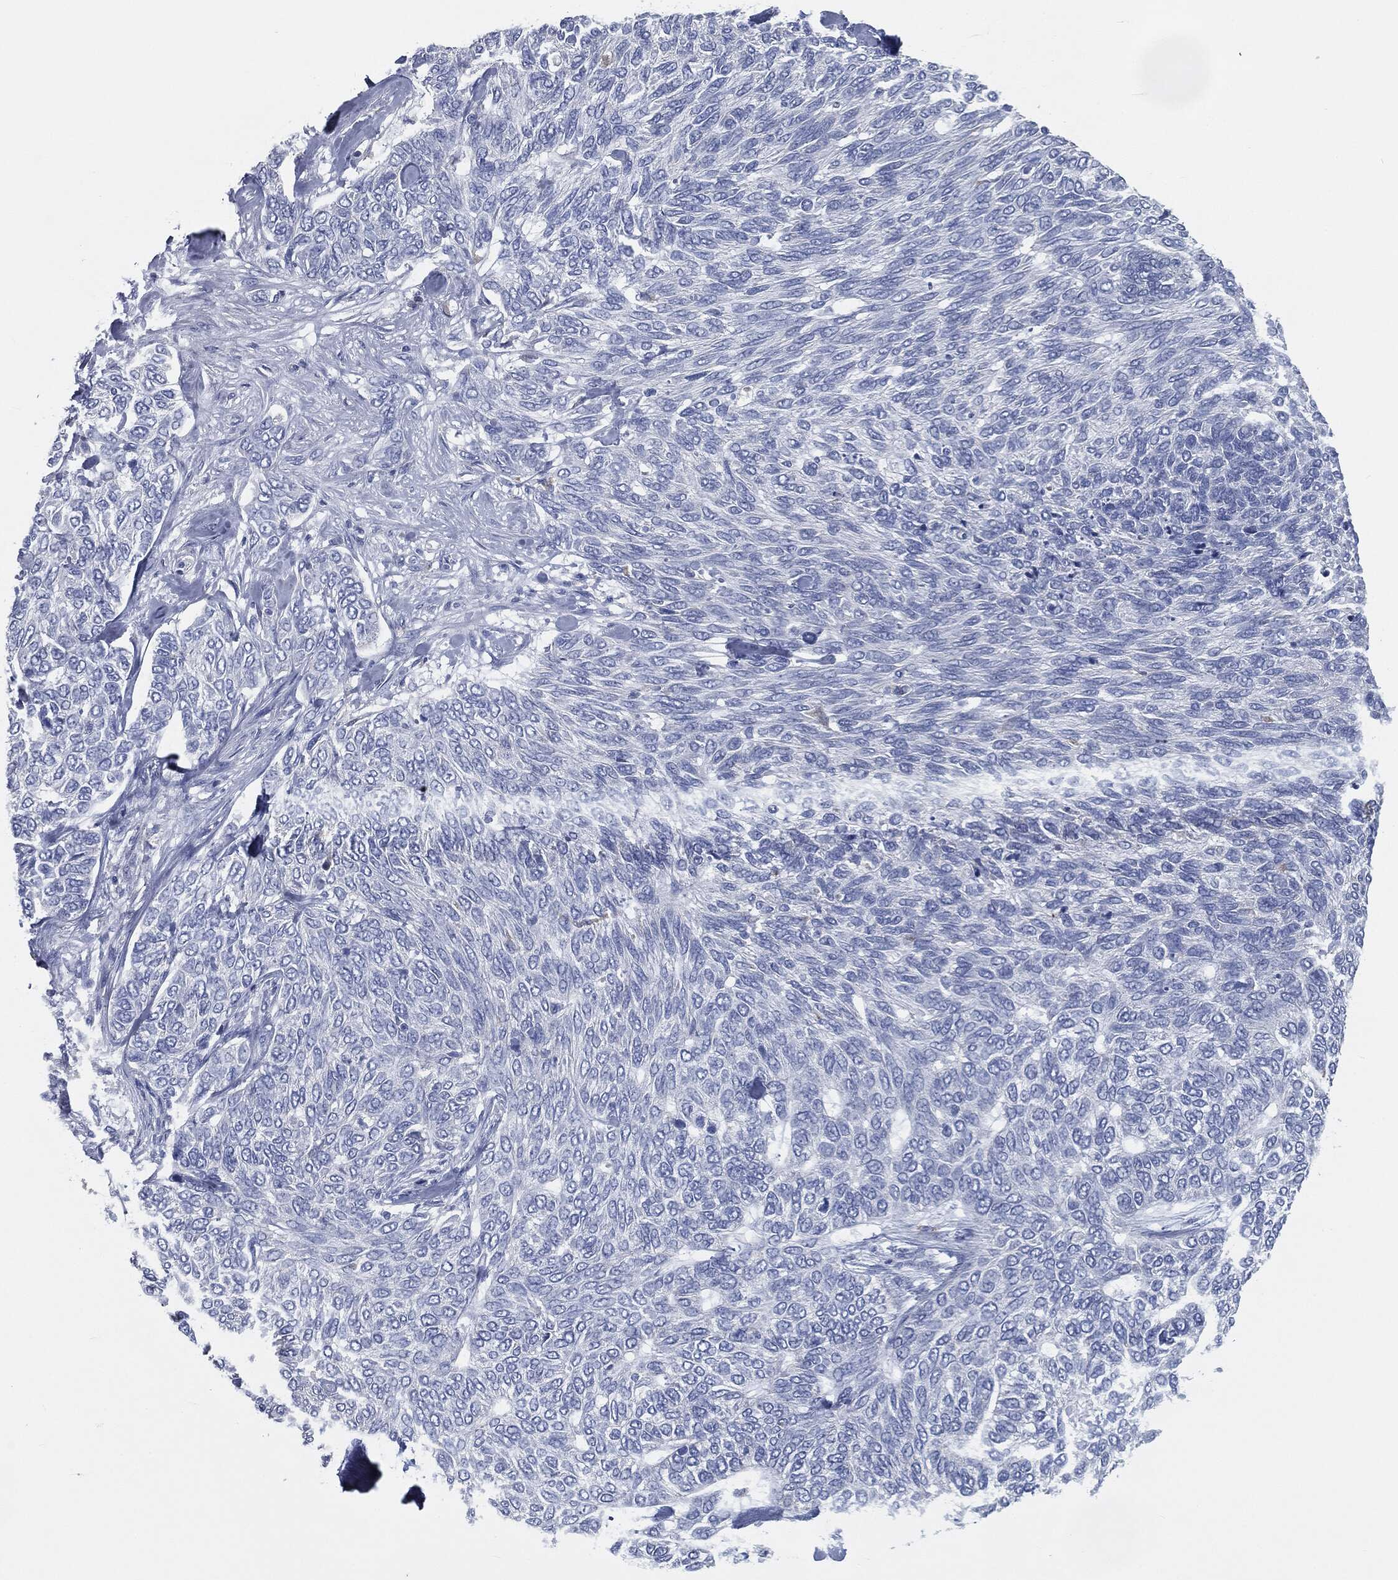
{"staining": {"intensity": "negative", "quantity": "none", "location": "none"}, "tissue": "skin cancer", "cell_type": "Tumor cells", "image_type": "cancer", "snomed": [{"axis": "morphology", "description": "Basal cell carcinoma"}, {"axis": "topography", "description": "Skin"}], "caption": "Tumor cells show no significant positivity in skin cancer.", "gene": "CAV3", "patient": {"sex": "female", "age": 65}}